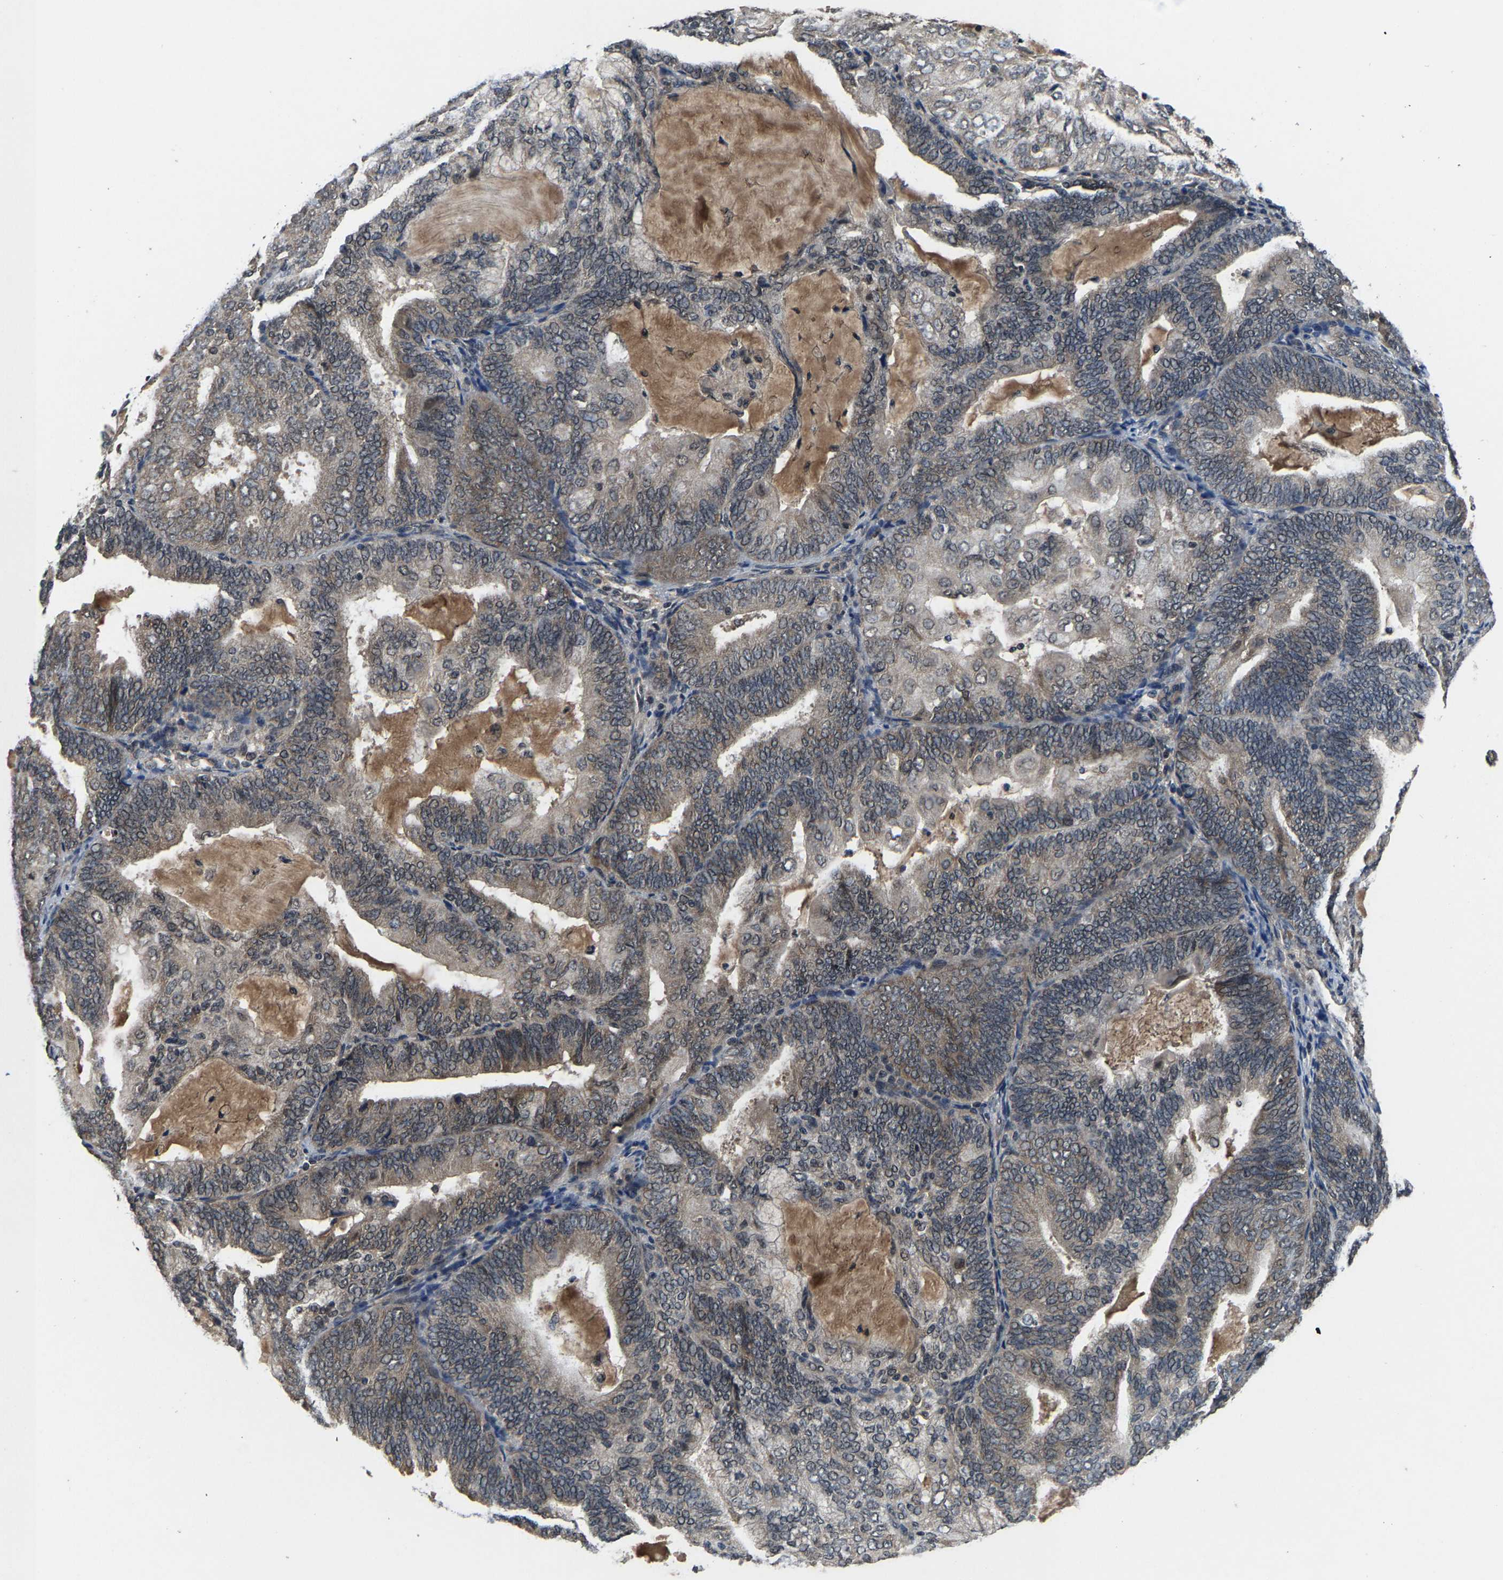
{"staining": {"intensity": "weak", "quantity": "<25%", "location": "cytoplasmic/membranous"}, "tissue": "endometrial cancer", "cell_type": "Tumor cells", "image_type": "cancer", "snomed": [{"axis": "morphology", "description": "Adenocarcinoma, NOS"}, {"axis": "topography", "description": "Endometrium"}], "caption": "Immunohistochemical staining of endometrial cancer reveals no significant expression in tumor cells. (DAB immunohistochemistry, high magnification).", "gene": "HUWE1", "patient": {"sex": "female", "age": 81}}